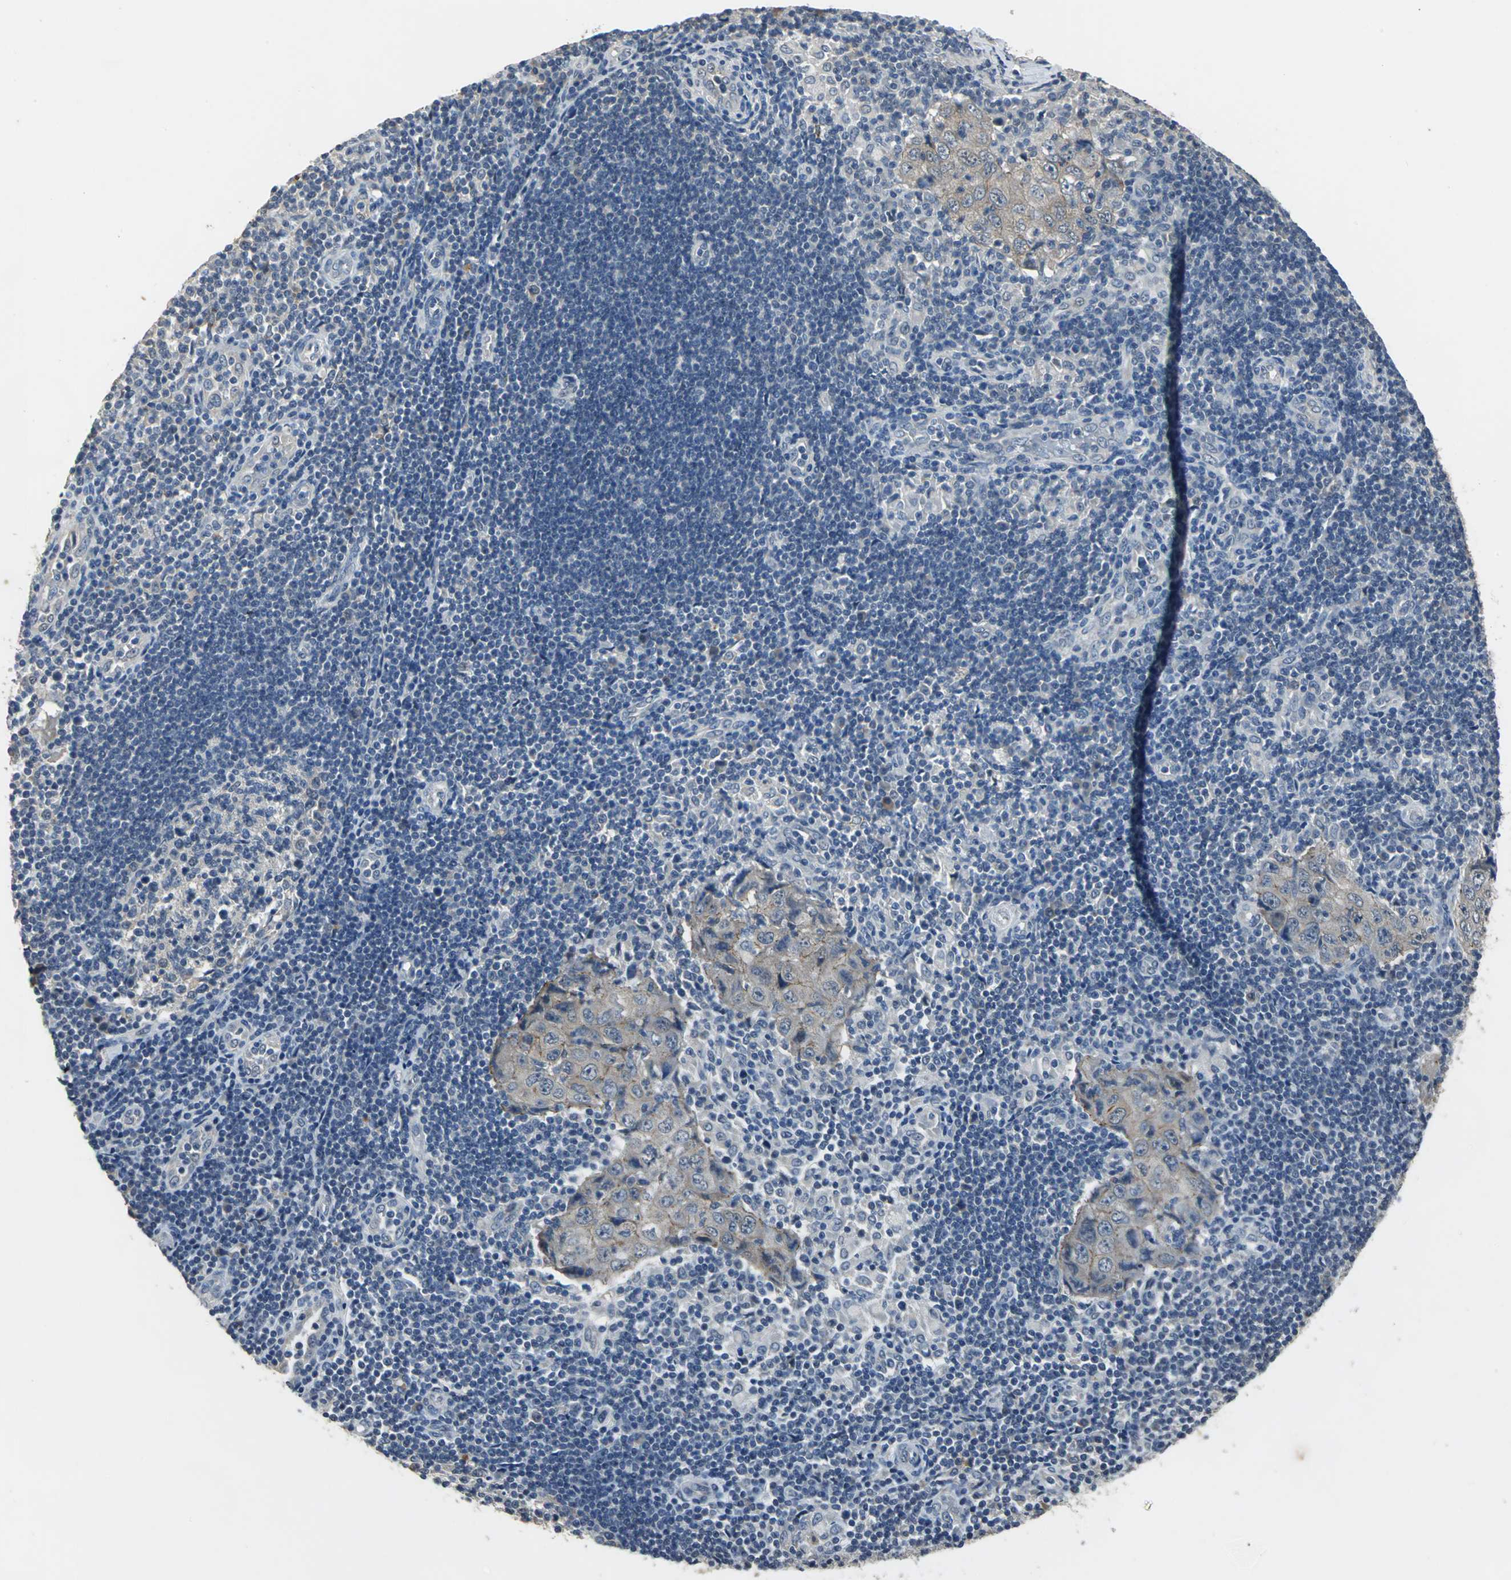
{"staining": {"intensity": "negative", "quantity": "none", "location": "none"}, "tissue": "lymph node", "cell_type": "Germinal center cells", "image_type": "normal", "snomed": [{"axis": "morphology", "description": "Normal tissue, NOS"}, {"axis": "morphology", "description": "Squamous cell carcinoma, metastatic, NOS"}, {"axis": "topography", "description": "Lymph node"}], "caption": "This histopathology image is of benign lymph node stained with immunohistochemistry (IHC) to label a protein in brown with the nuclei are counter-stained blue. There is no positivity in germinal center cells.", "gene": "OCLN", "patient": {"sex": "female", "age": 53}}